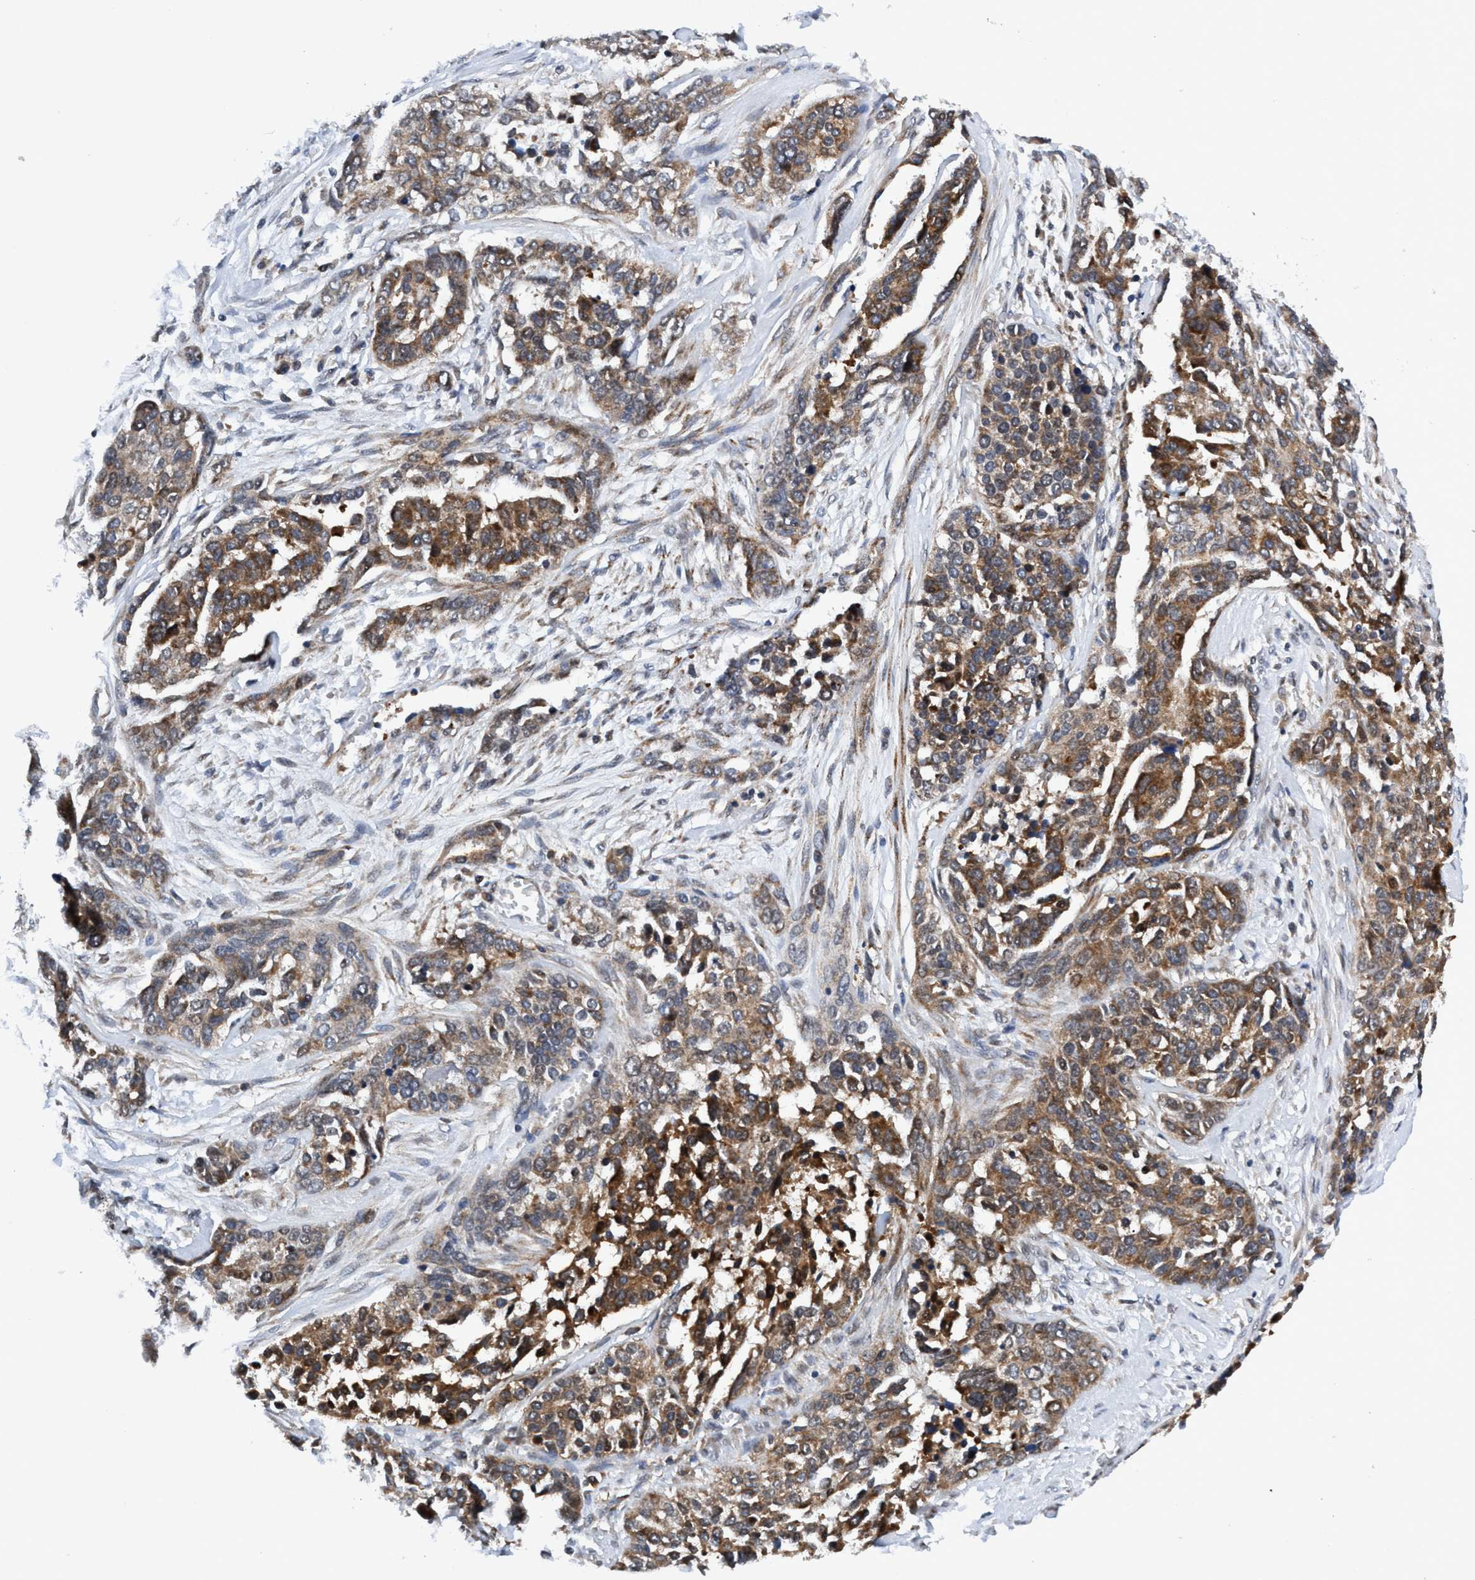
{"staining": {"intensity": "moderate", "quantity": ">75%", "location": "cytoplasmic/membranous"}, "tissue": "ovarian cancer", "cell_type": "Tumor cells", "image_type": "cancer", "snomed": [{"axis": "morphology", "description": "Cystadenocarcinoma, serous, NOS"}, {"axis": "topography", "description": "Ovary"}], "caption": "The histopathology image displays immunohistochemical staining of ovarian serous cystadenocarcinoma. There is moderate cytoplasmic/membranous expression is appreciated in approximately >75% of tumor cells.", "gene": "AGAP2", "patient": {"sex": "female", "age": 44}}